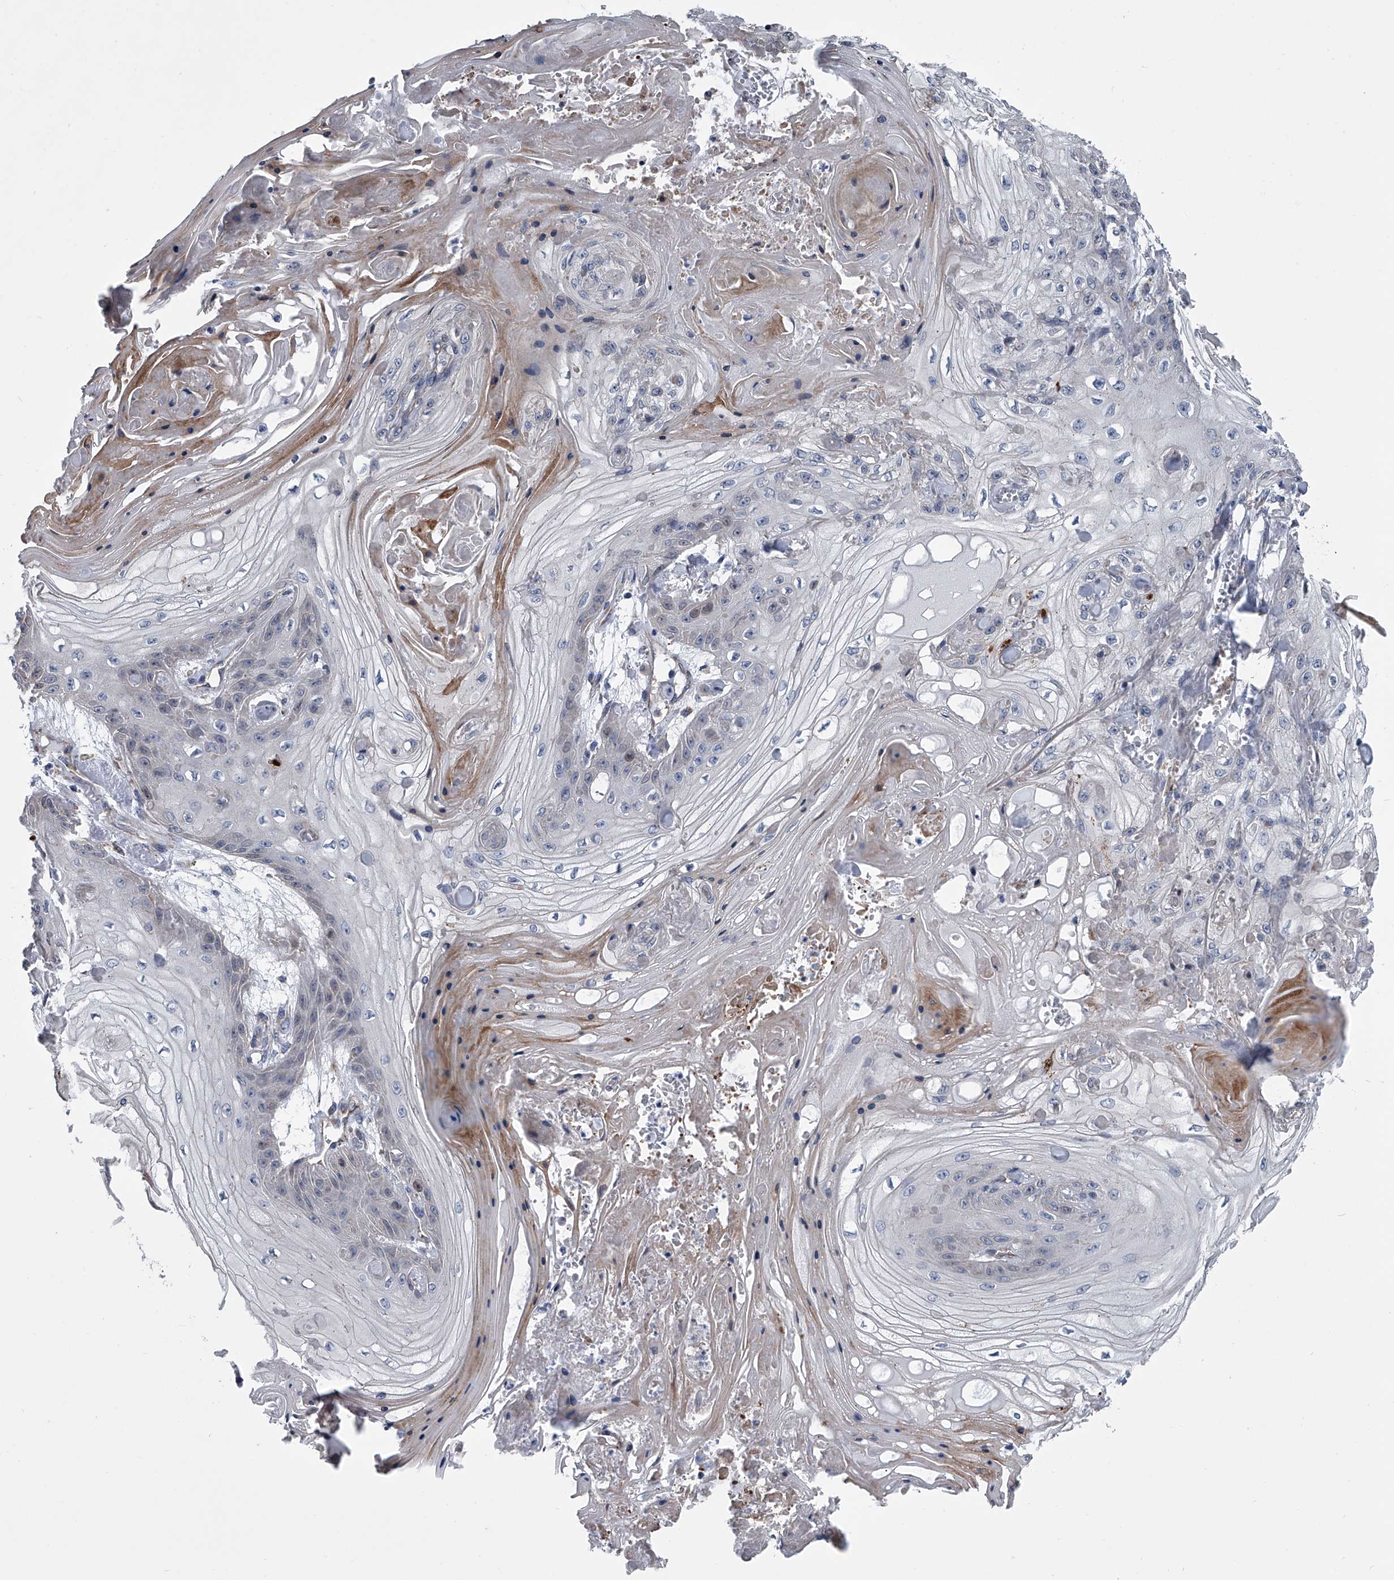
{"staining": {"intensity": "negative", "quantity": "none", "location": "none"}, "tissue": "skin cancer", "cell_type": "Tumor cells", "image_type": "cancer", "snomed": [{"axis": "morphology", "description": "Squamous cell carcinoma, NOS"}, {"axis": "topography", "description": "Skin"}], "caption": "There is no significant staining in tumor cells of skin cancer. (Stains: DAB immunohistochemistry with hematoxylin counter stain, Microscopy: brightfield microscopy at high magnification).", "gene": "ABCG1", "patient": {"sex": "male", "age": 74}}